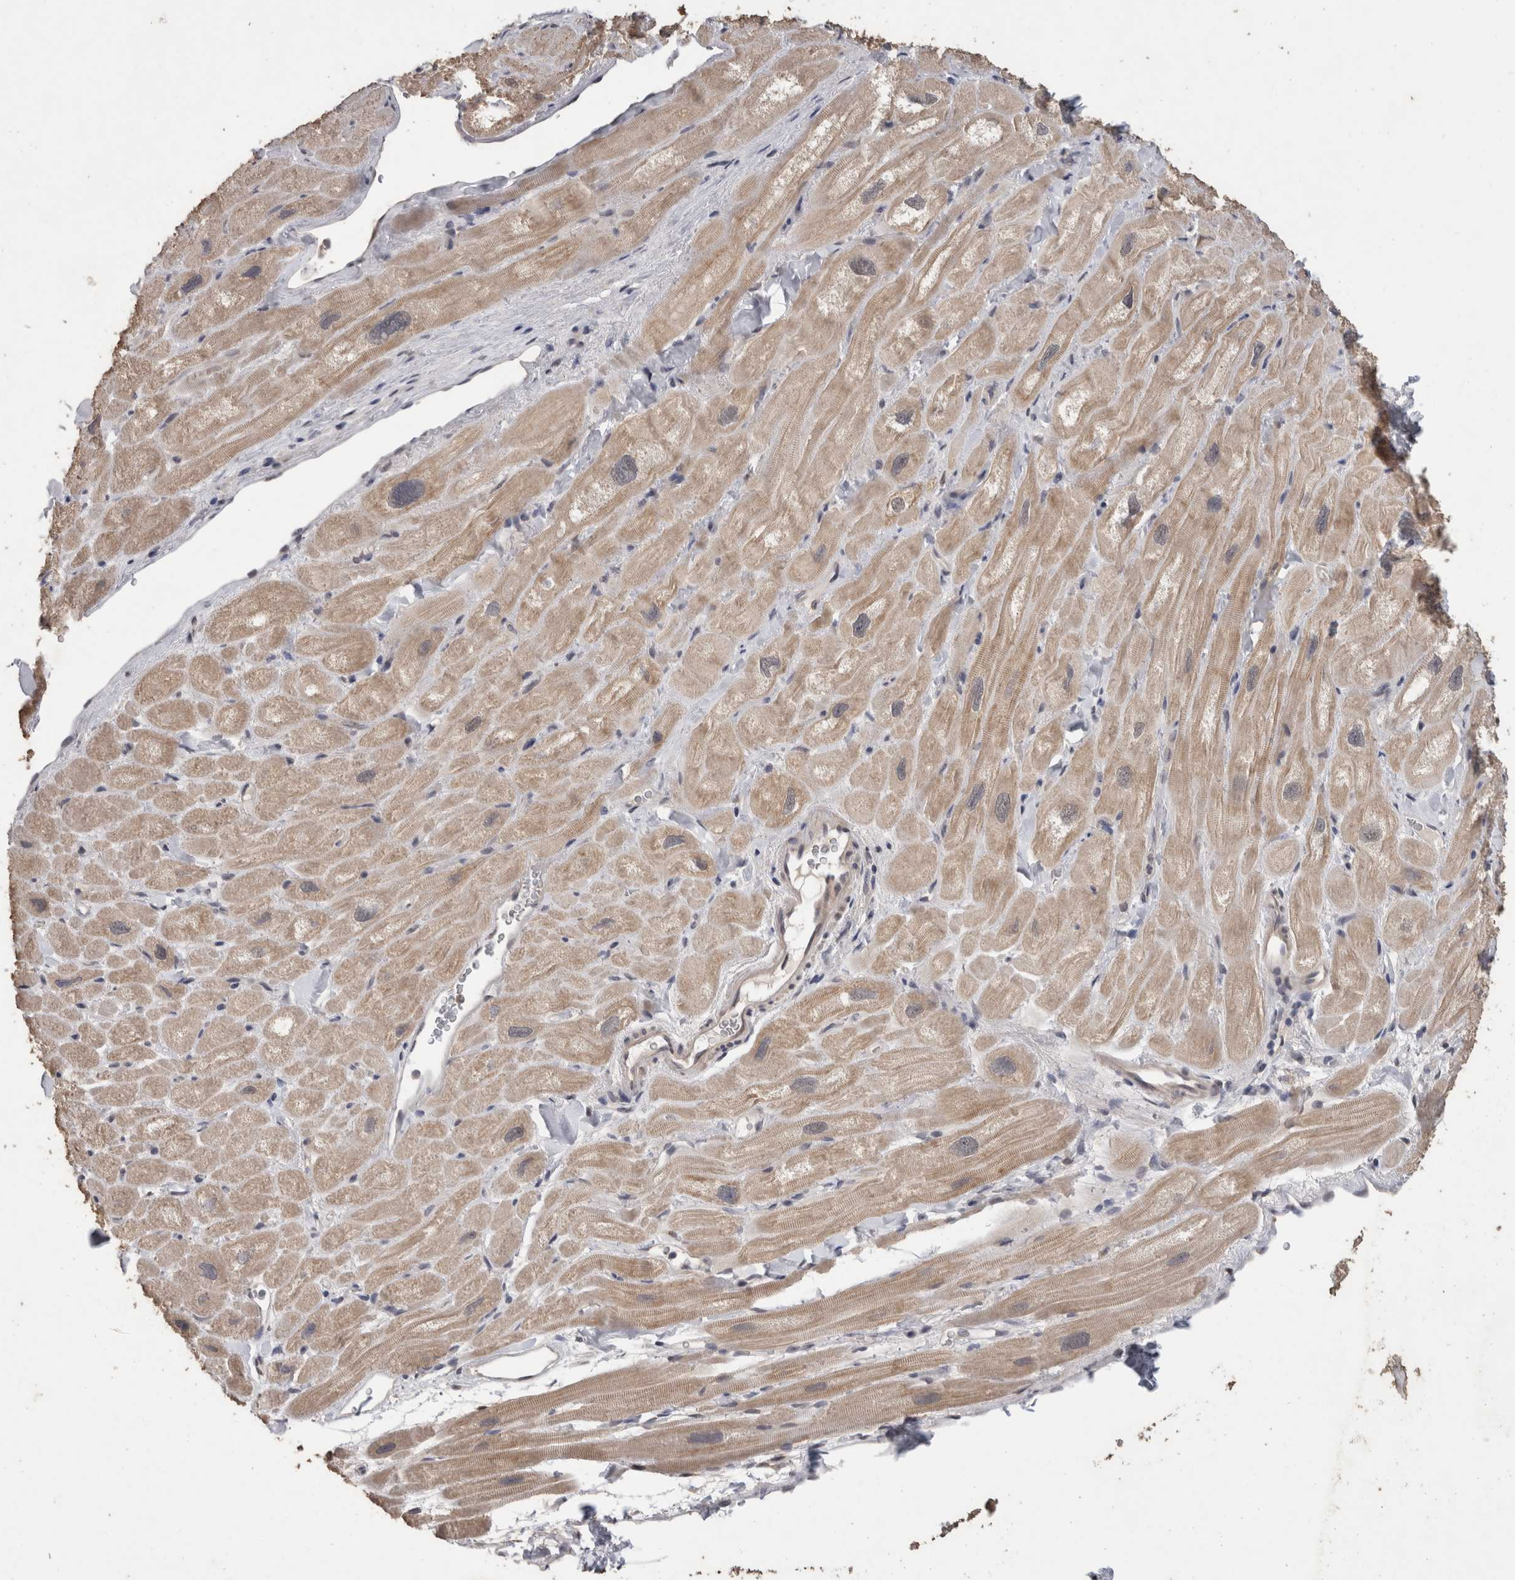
{"staining": {"intensity": "weak", "quantity": ">75%", "location": "cytoplasmic/membranous"}, "tissue": "heart muscle", "cell_type": "Cardiomyocytes", "image_type": "normal", "snomed": [{"axis": "morphology", "description": "Normal tissue, NOS"}, {"axis": "topography", "description": "Heart"}], "caption": "The micrograph exhibits a brown stain indicating the presence of a protein in the cytoplasmic/membranous of cardiomyocytes in heart muscle.", "gene": "FHOD3", "patient": {"sex": "male", "age": 49}}